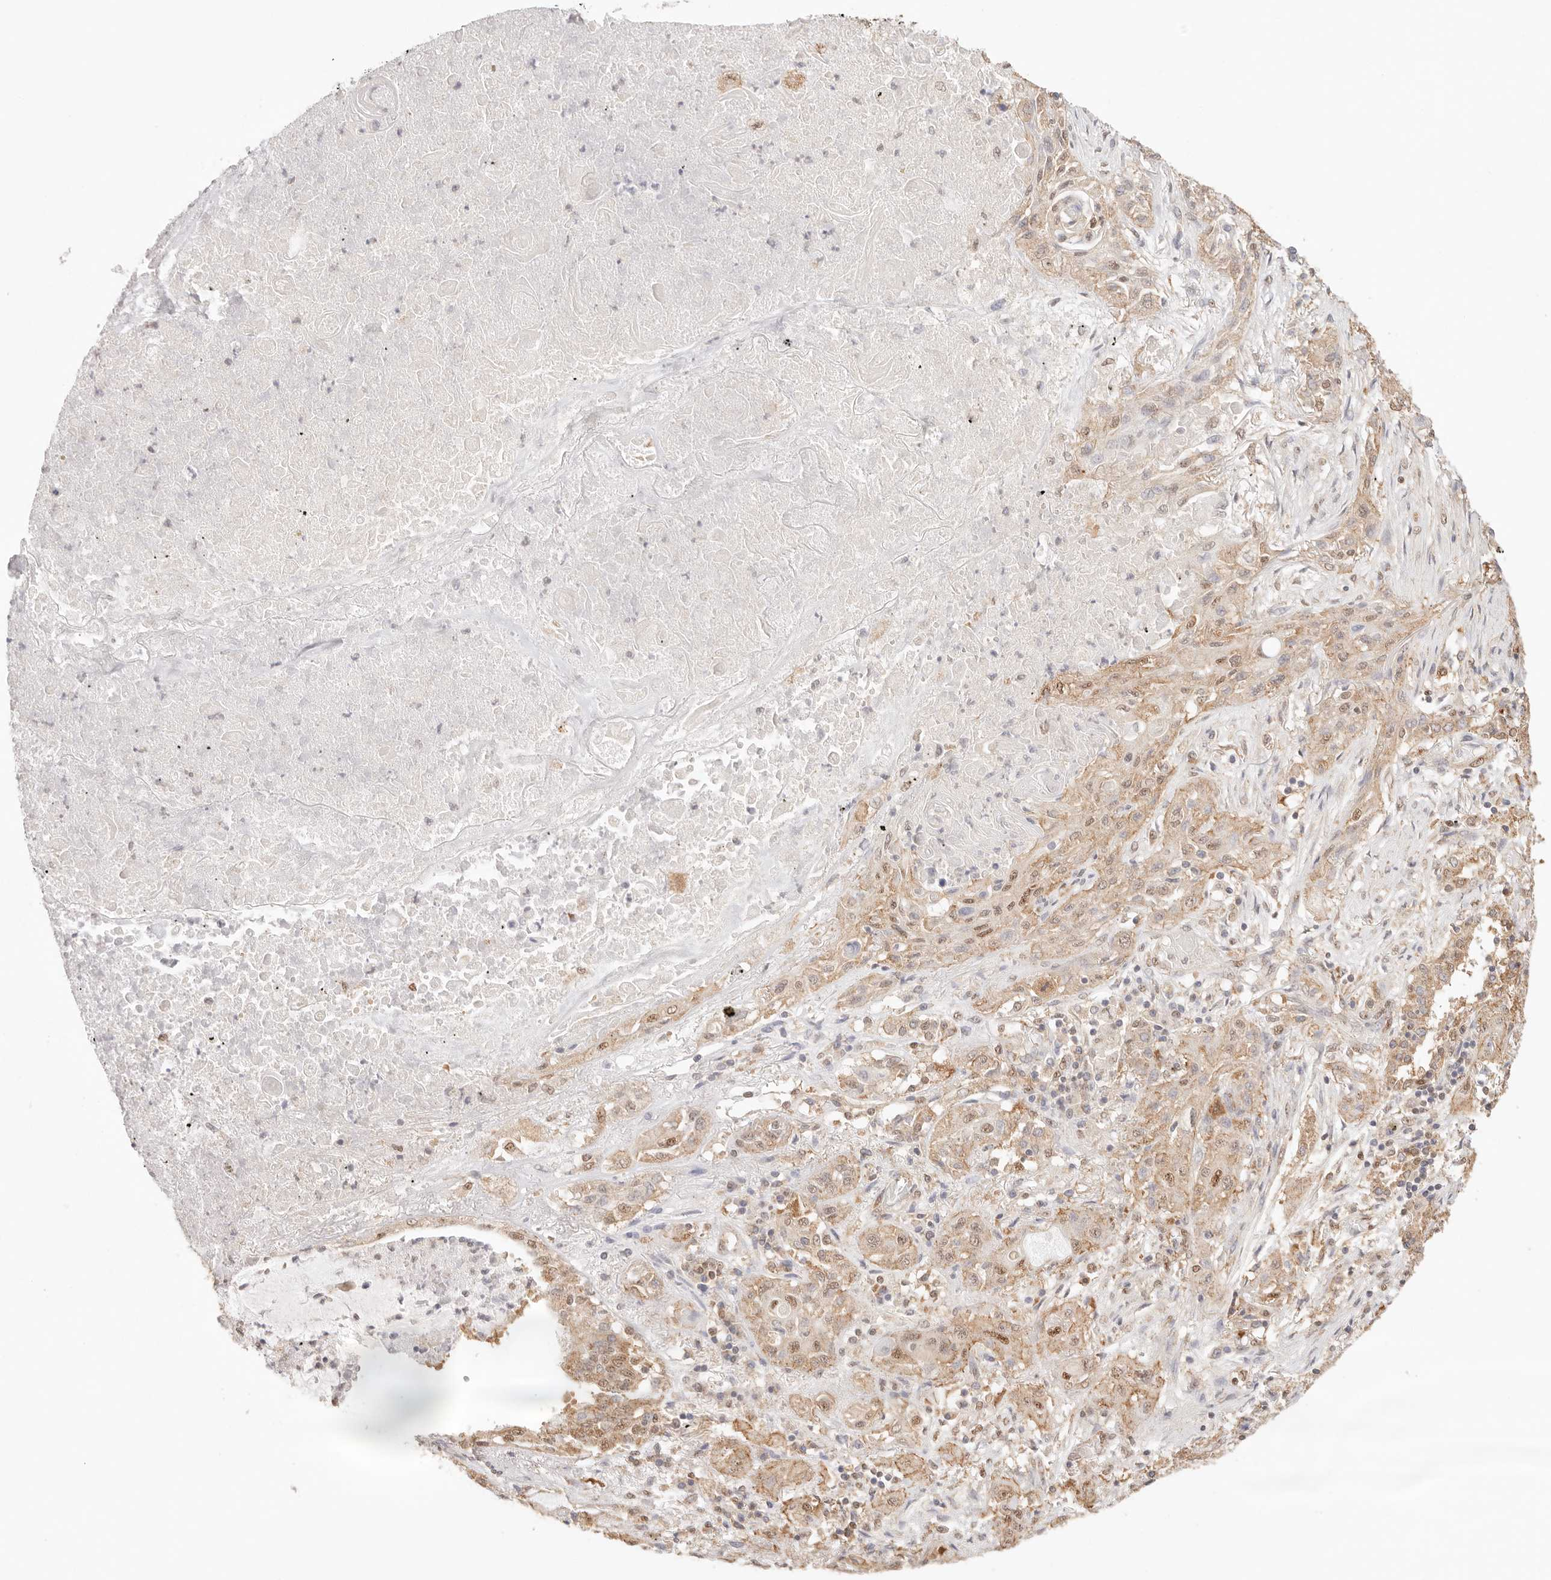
{"staining": {"intensity": "moderate", "quantity": ">75%", "location": "cytoplasmic/membranous,nuclear"}, "tissue": "lung cancer", "cell_type": "Tumor cells", "image_type": "cancer", "snomed": [{"axis": "morphology", "description": "Squamous cell carcinoma, NOS"}, {"axis": "topography", "description": "Lung"}], "caption": "IHC photomicrograph of neoplastic tissue: squamous cell carcinoma (lung) stained using immunohistochemistry (IHC) demonstrates medium levels of moderate protein expression localized specifically in the cytoplasmic/membranous and nuclear of tumor cells, appearing as a cytoplasmic/membranous and nuclear brown color.", "gene": "IL1R2", "patient": {"sex": "female", "age": 47}}